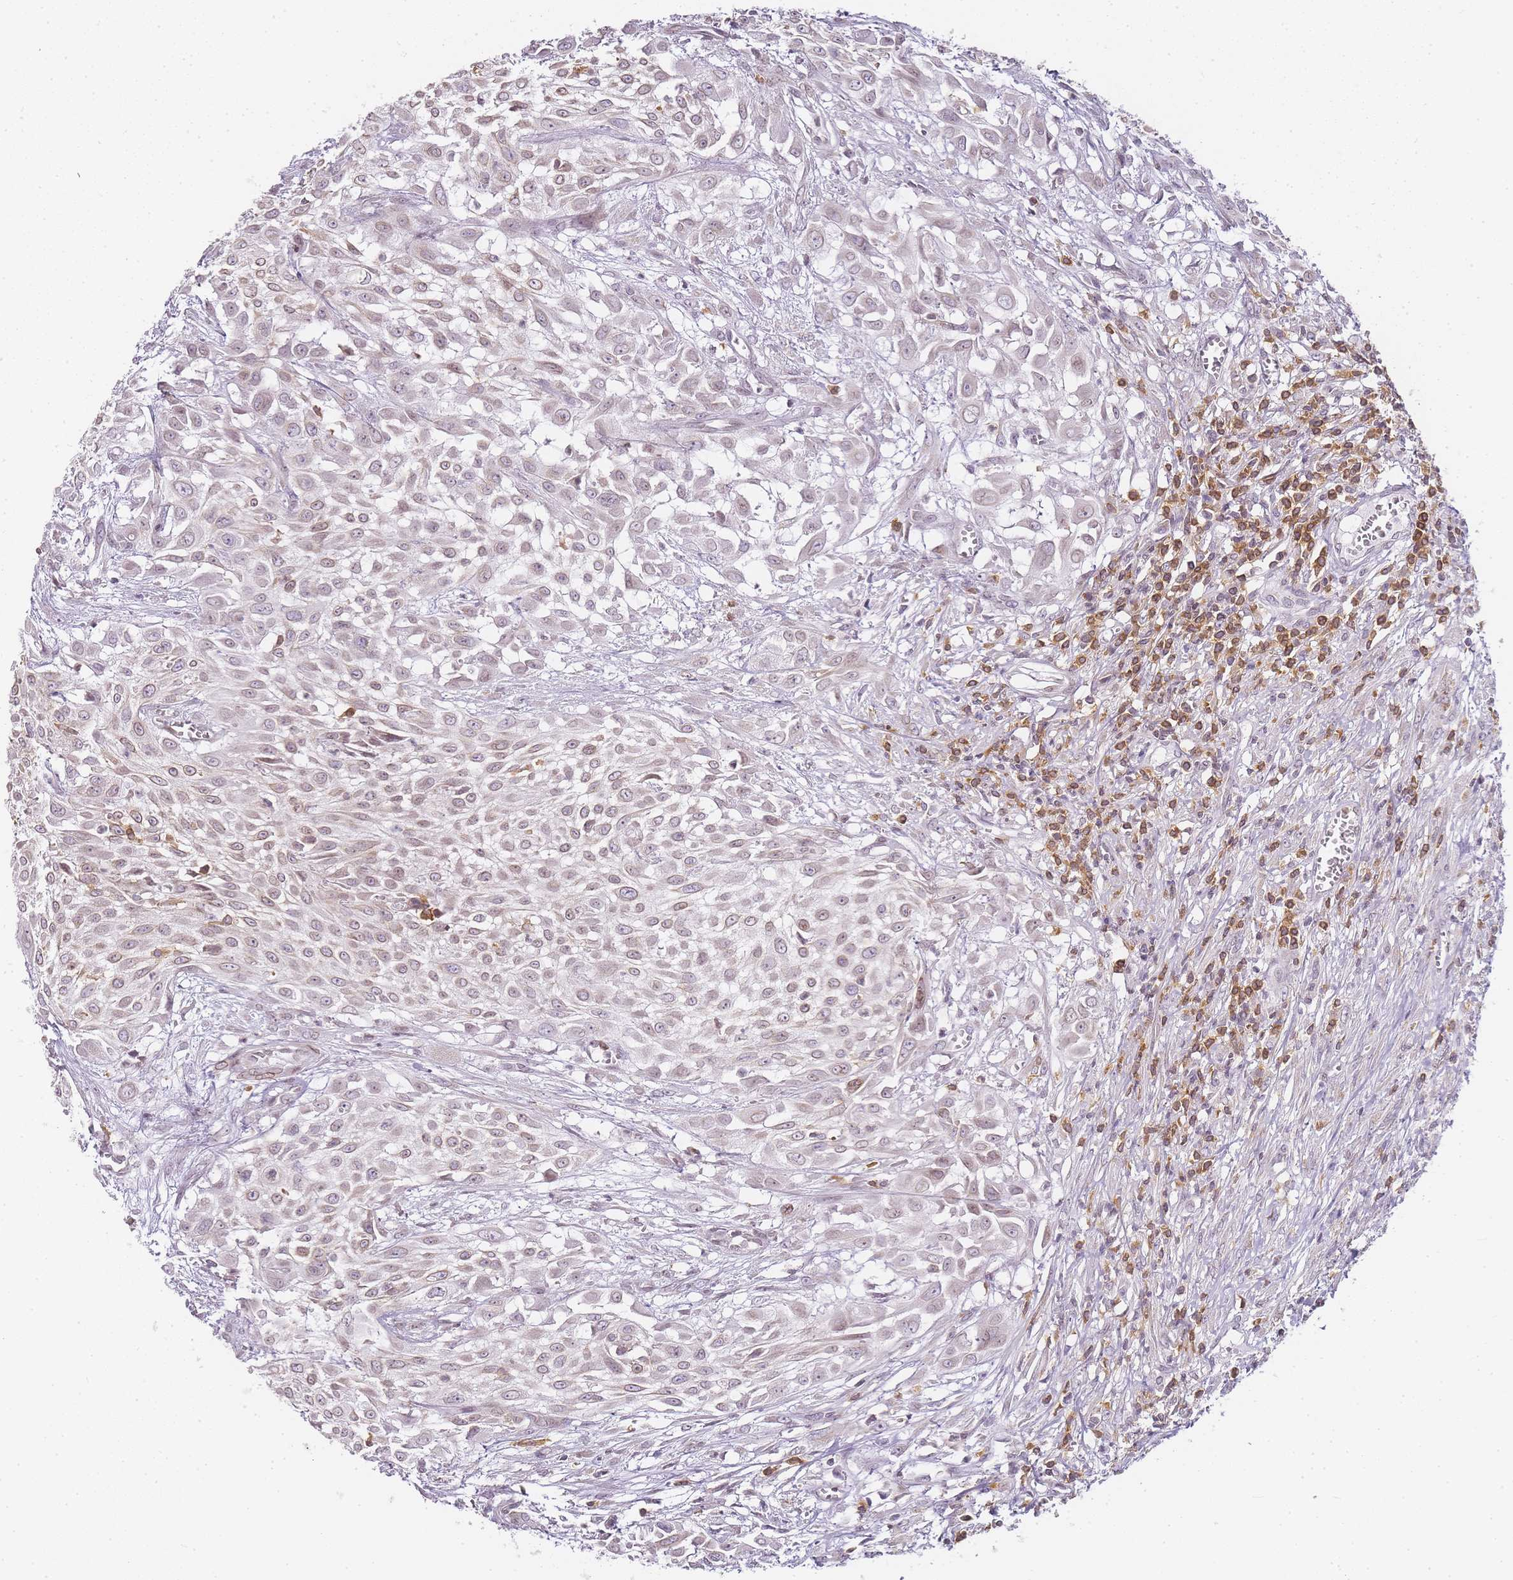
{"staining": {"intensity": "weak", "quantity": "25%-75%", "location": "nuclear"}, "tissue": "urothelial cancer", "cell_type": "Tumor cells", "image_type": "cancer", "snomed": [{"axis": "morphology", "description": "Urothelial carcinoma, High grade"}, {"axis": "topography", "description": "Urinary bladder"}], "caption": "Immunohistochemical staining of urothelial carcinoma (high-grade) reveals weak nuclear protein staining in approximately 25%-75% of tumor cells.", "gene": "JAKMIP1", "patient": {"sex": "male", "age": 57}}